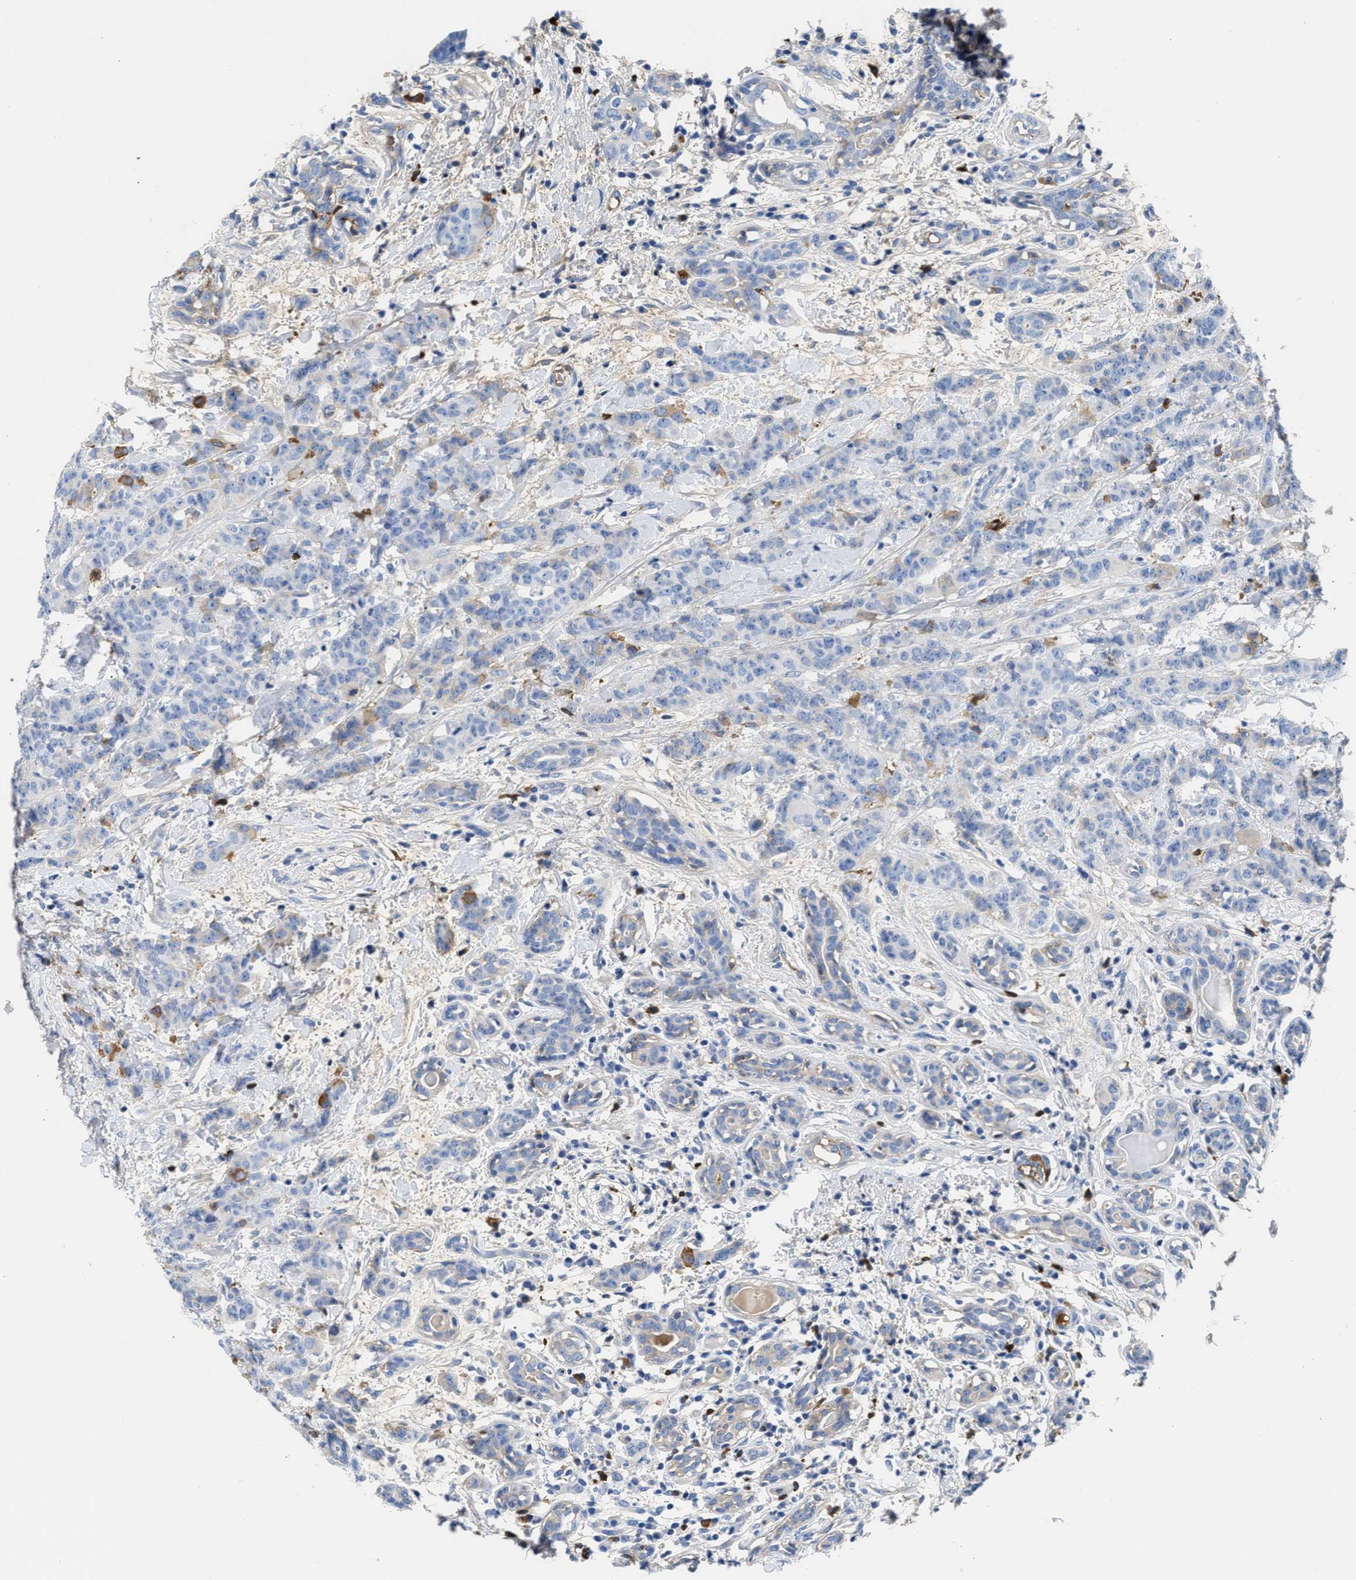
{"staining": {"intensity": "negative", "quantity": "none", "location": "none"}, "tissue": "breast cancer", "cell_type": "Tumor cells", "image_type": "cancer", "snomed": [{"axis": "morphology", "description": "Normal tissue, NOS"}, {"axis": "morphology", "description": "Duct carcinoma"}, {"axis": "topography", "description": "Breast"}], "caption": "DAB immunohistochemical staining of breast cancer (infiltrating ductal carcinoma) displays no significant expression in tumor cells. (IHC, brightfield microscopy, high magnification).", "gene": "GC", "patient": {"sex": "female", "age": 40}}